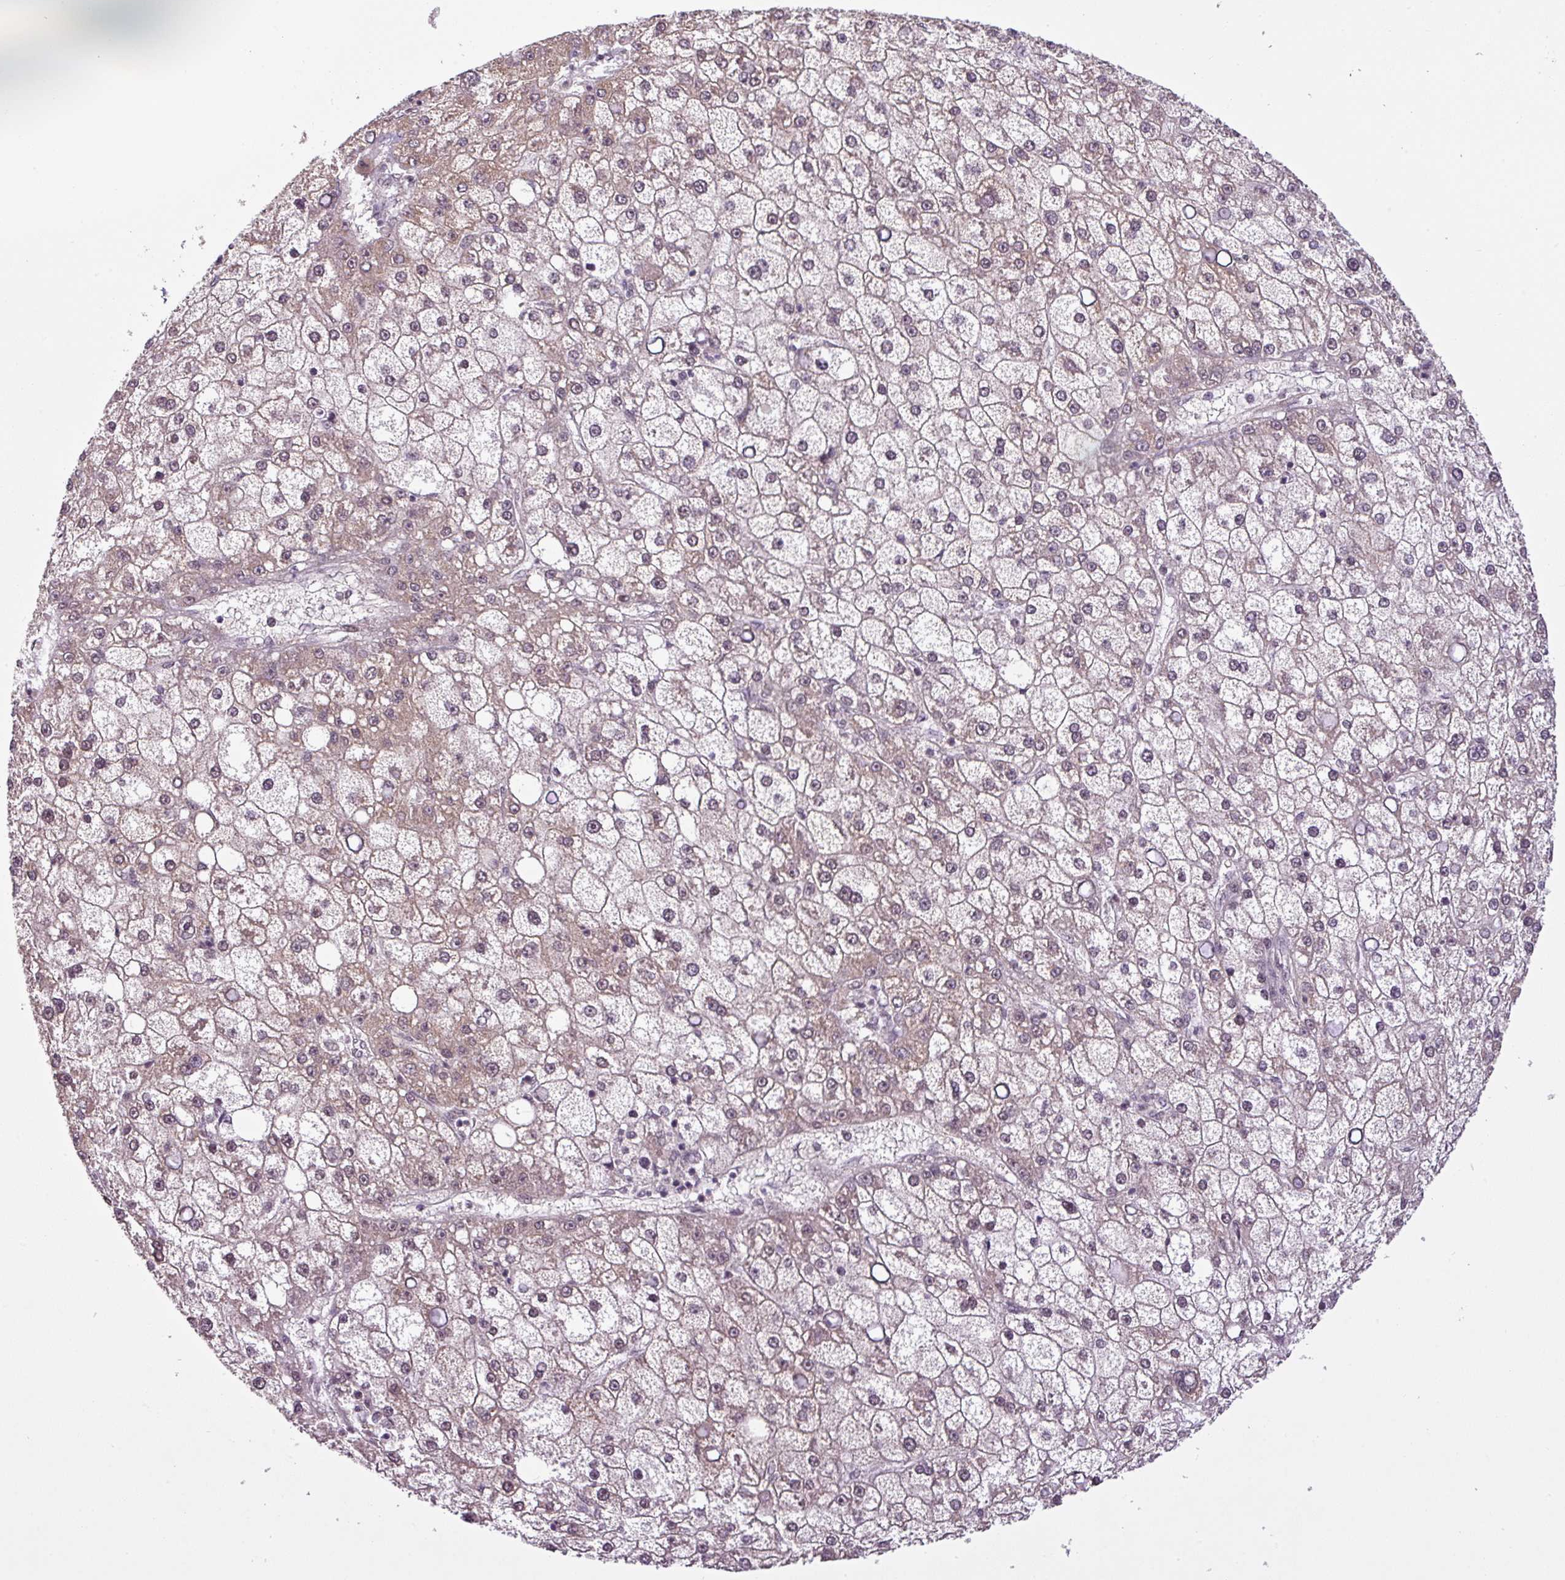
{"staining": {"intensity": "weak", "quantity": "<25%", "location": "cytoplasmic/membranous"}, "tissue": "liver cancer", "cell_type": "Tumor cells", "image_type": "cancer", "snomed": [{"axis": "morphology", "description": "Carcinoma, Hepatocellular, NOS"}, {"axis": "topography", "description": "Liver"}], "caption": "Immunohistochemistry micrograph of neoplastic tissue: liver hepatocellular carcinoma stained with DAB (3,3'-diaminobenzidine) exhibits no significant protein expression in tumor cells.", "gene": "MFHAS1", "patient": {"sex": "male", "age": 67}}